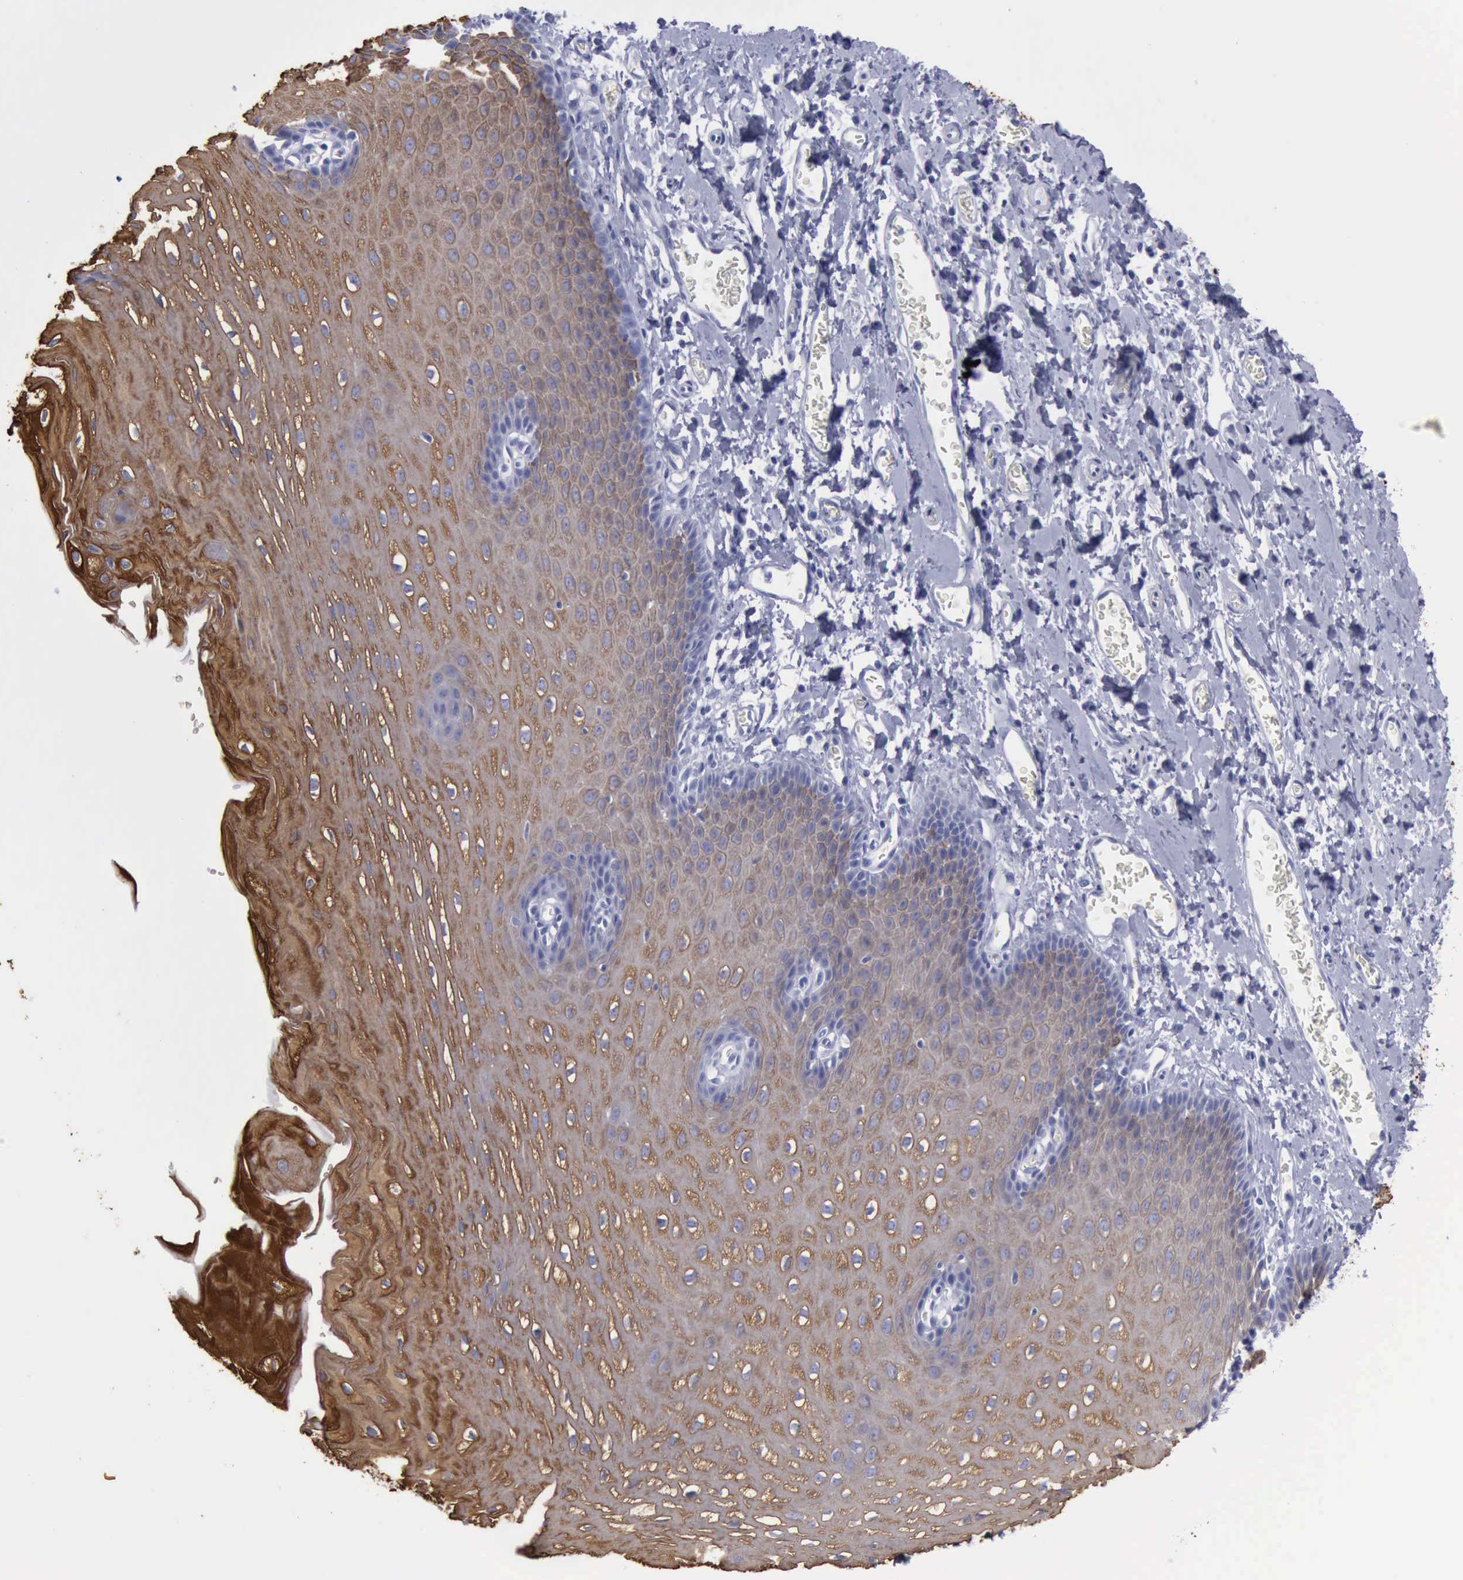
{"staining": {"intensity": "moderate", "quantity": ">75%", "location": "cytoplasmic/membranous"}, "tissue": "esophagus", "cell_type": "Squamous epithelial cells", "image_type": "normal", "snomed": [{"axis": "morphology", "description": "Normal tissue, NOS"}, {"axis": "topography", "description": "Esophagus"}], "caption": "A photomicrograph showing moderate cytoplasmic/membranous staining in about >75% of squamous epithelial cells in unremarkable esophagus, as visualized by brown immunohistochemical staining.", "gene": "KRT13", "patient": {"sex": "male", "age": 70}}